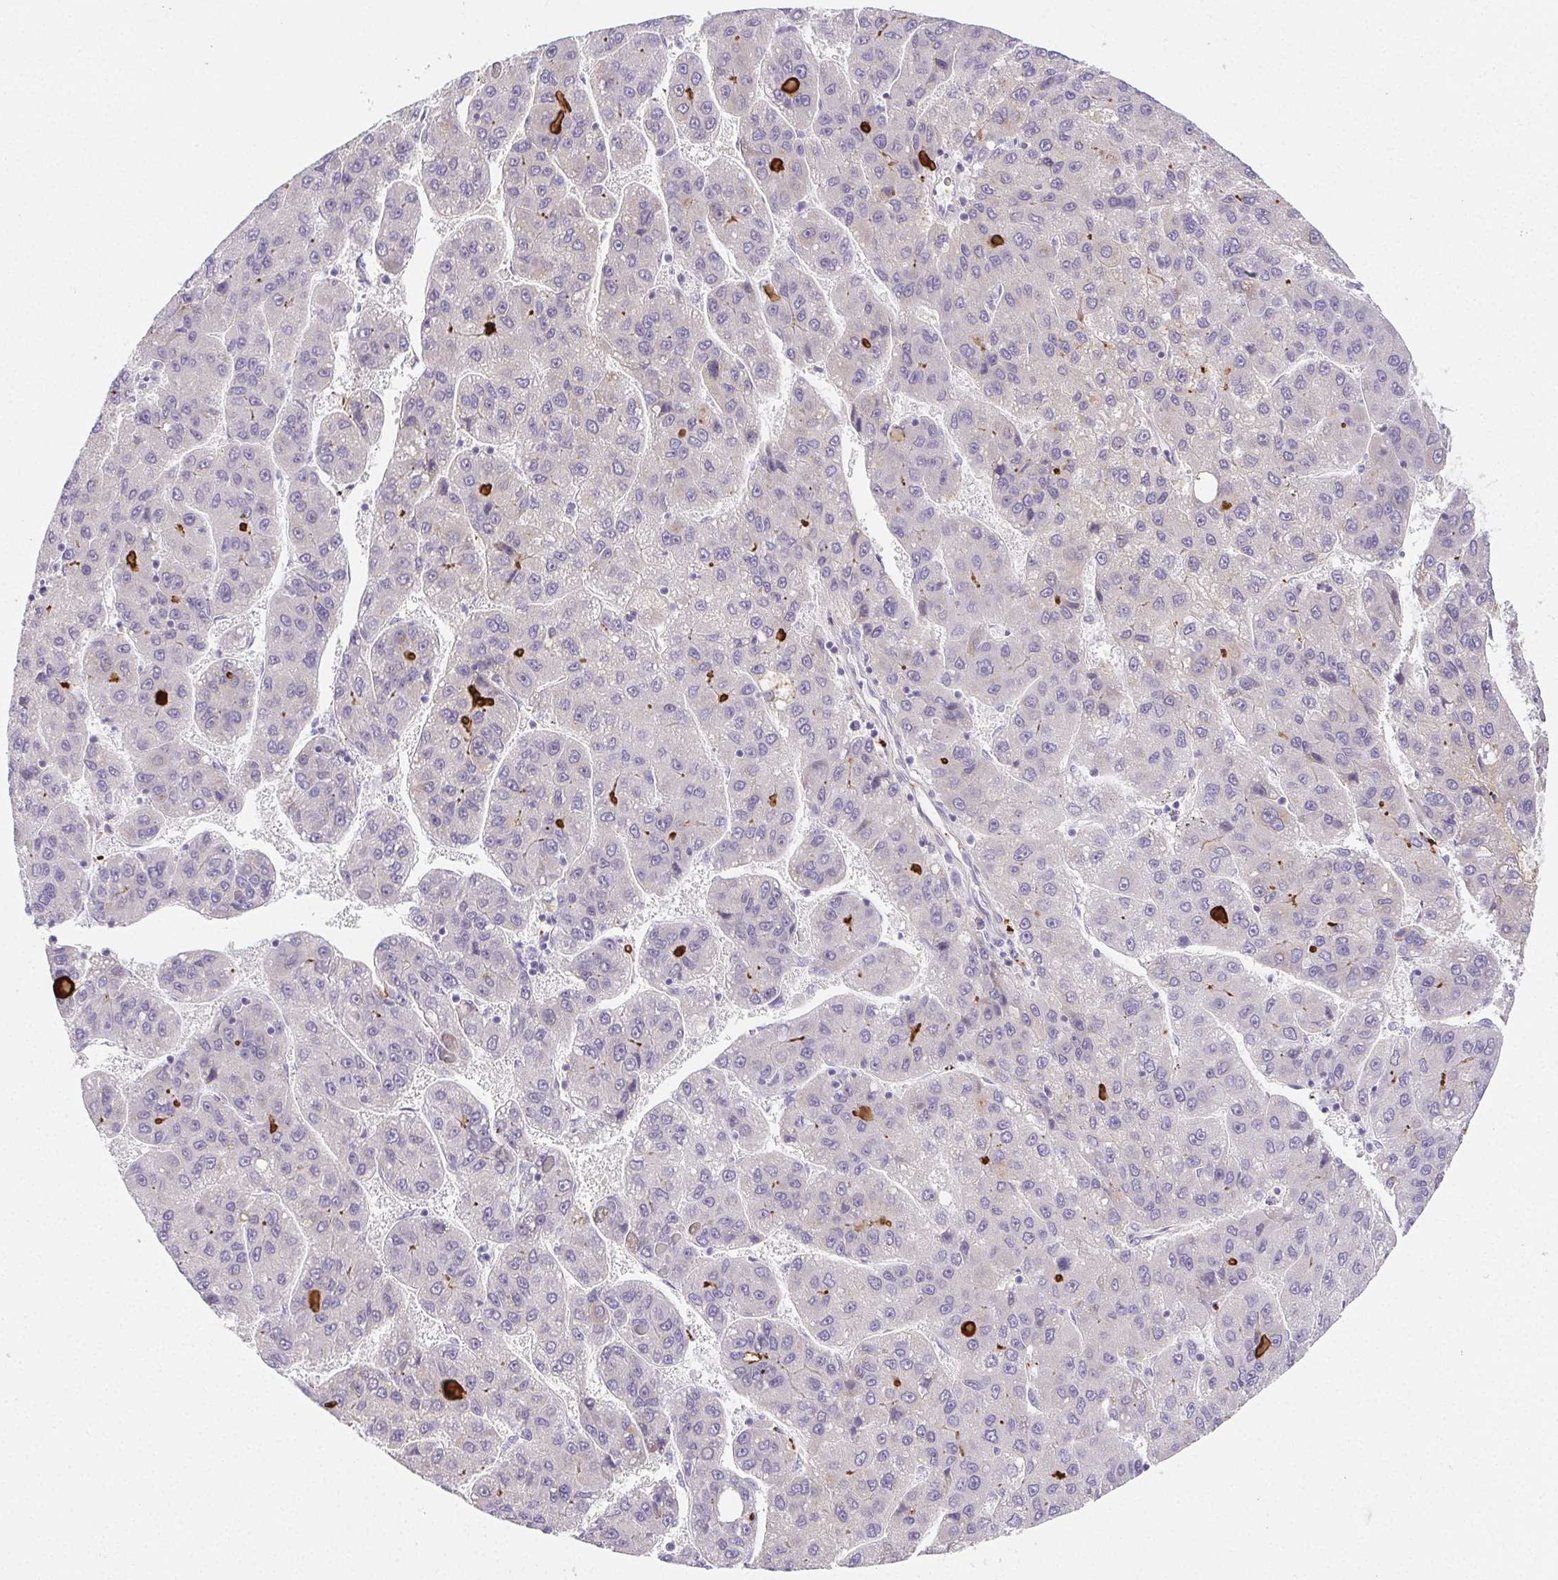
{"staining": {"intensity": "negative", "quantity": "none", "location": "none"}, "tissue": "liver cancer", "cell_type": "Tumor cells", "image_type": "cancer", "snomed": [{"axis": "morphology", "description": "Carcinoma, Hepatocellular, NOS"}, {"axis": "topography", "description": "Liver"}], "caption": "Immunohistochemistry (IHC) photomicrograph of human liver hepatocellular carcinoma stained for a protein (brown), which shows no expression in tumor cells.", "gene": "VTN", "patient": {"sex": "female", "age": 82}}